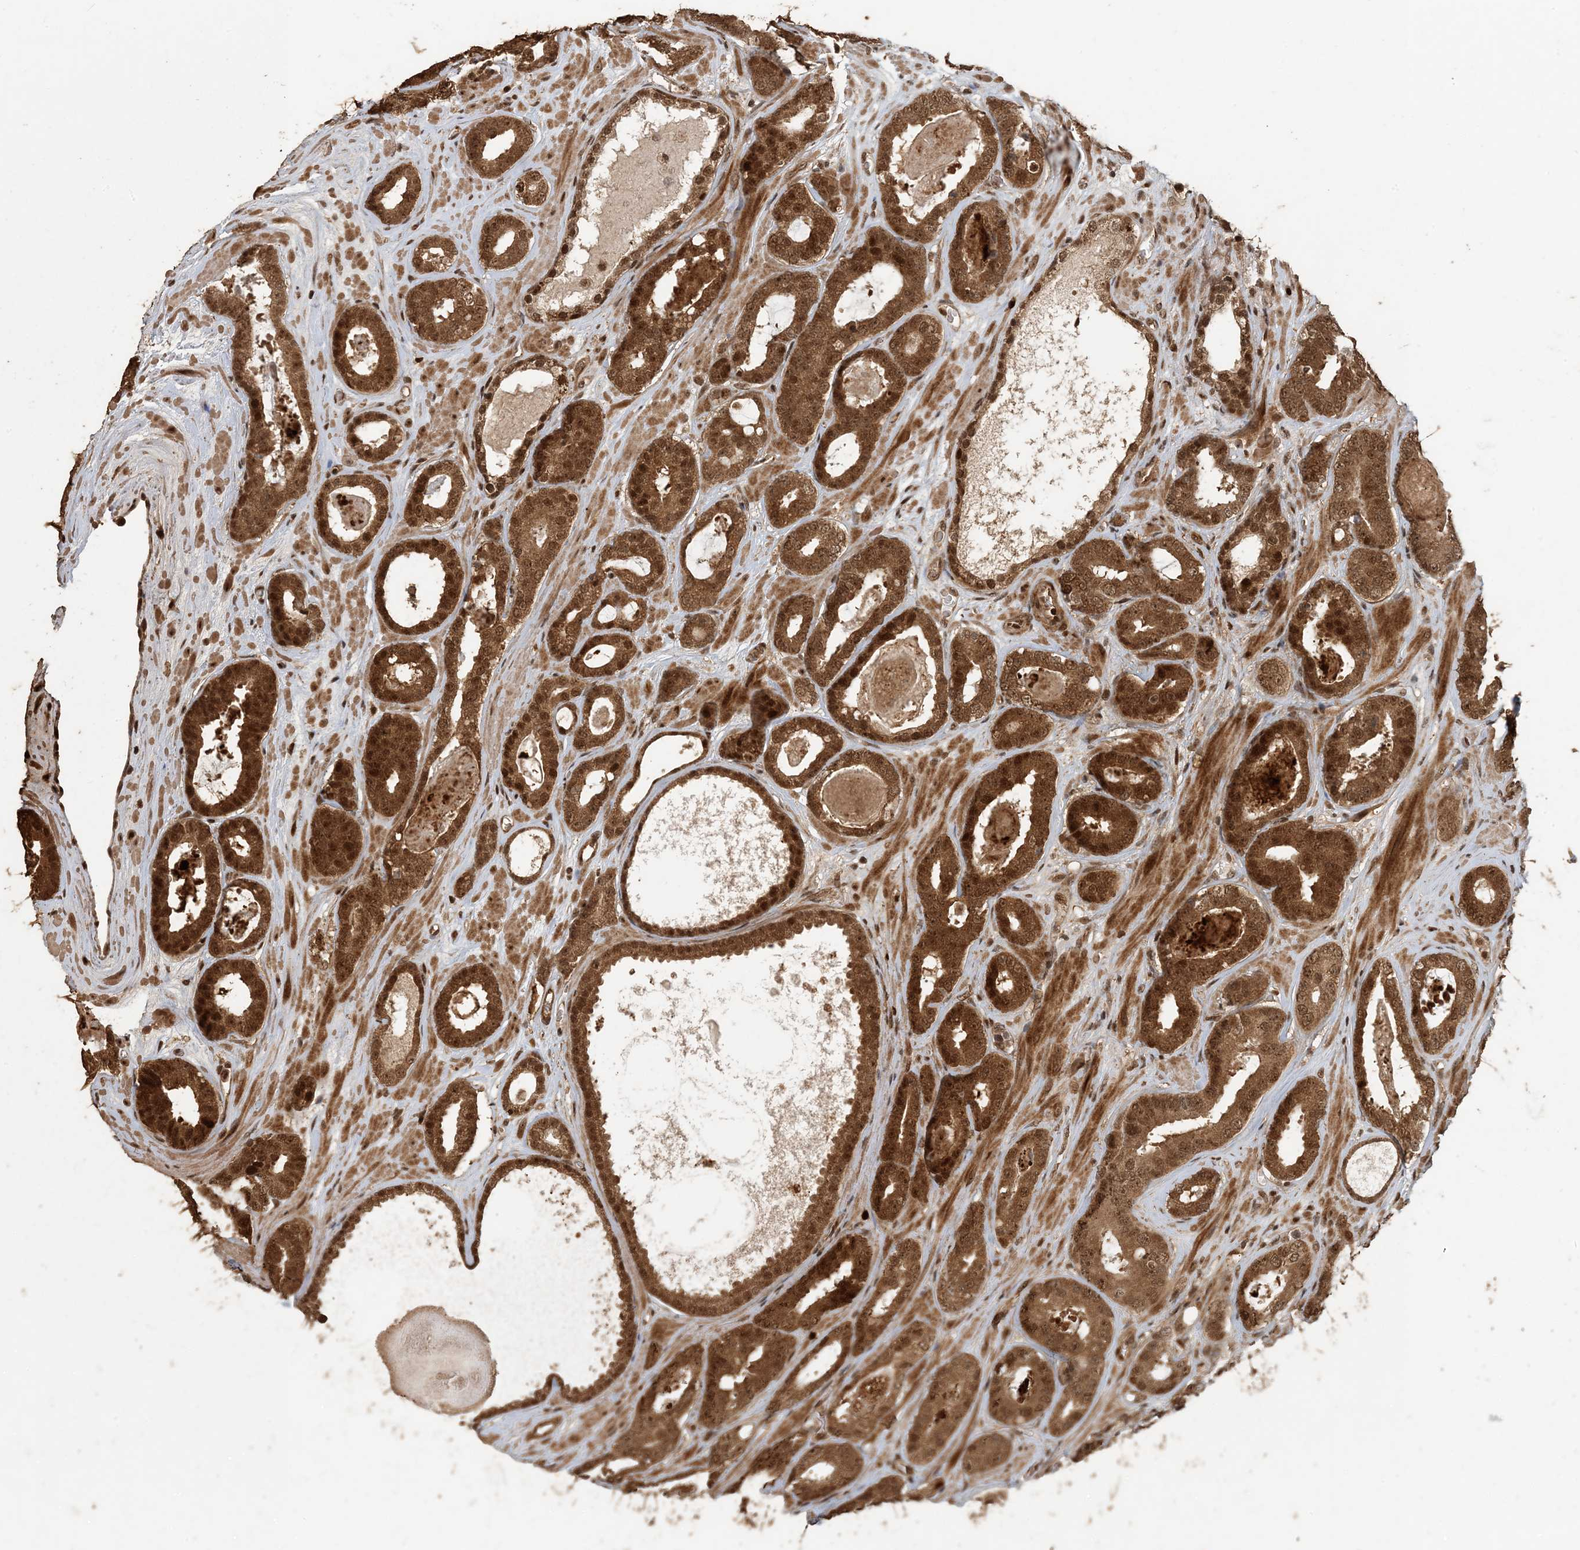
{"staining": {"intensity": "strong", "quantity": ">75%", "location": "cytoplasmic/membranous,nuclear"}, "tissue": "prostate cancer", "cell_type": "Tumor cells", "image_type": "cancer", "snomed": [{"axis": "morphology", "description": "Adenocarcinoma, High grade"}, {"axis": "topography", "description": "Prostate"}], "caption": "Immunohistochemical staining of prostate cancer (adenocarcinoma (high-grade)) reveals high levels of strong cytoplasmic/membranous and nuclear expression in approximately >75% of tumor cells.", "gene": "ATP13A2", "patient": {"sex": "male", "age": 60}}